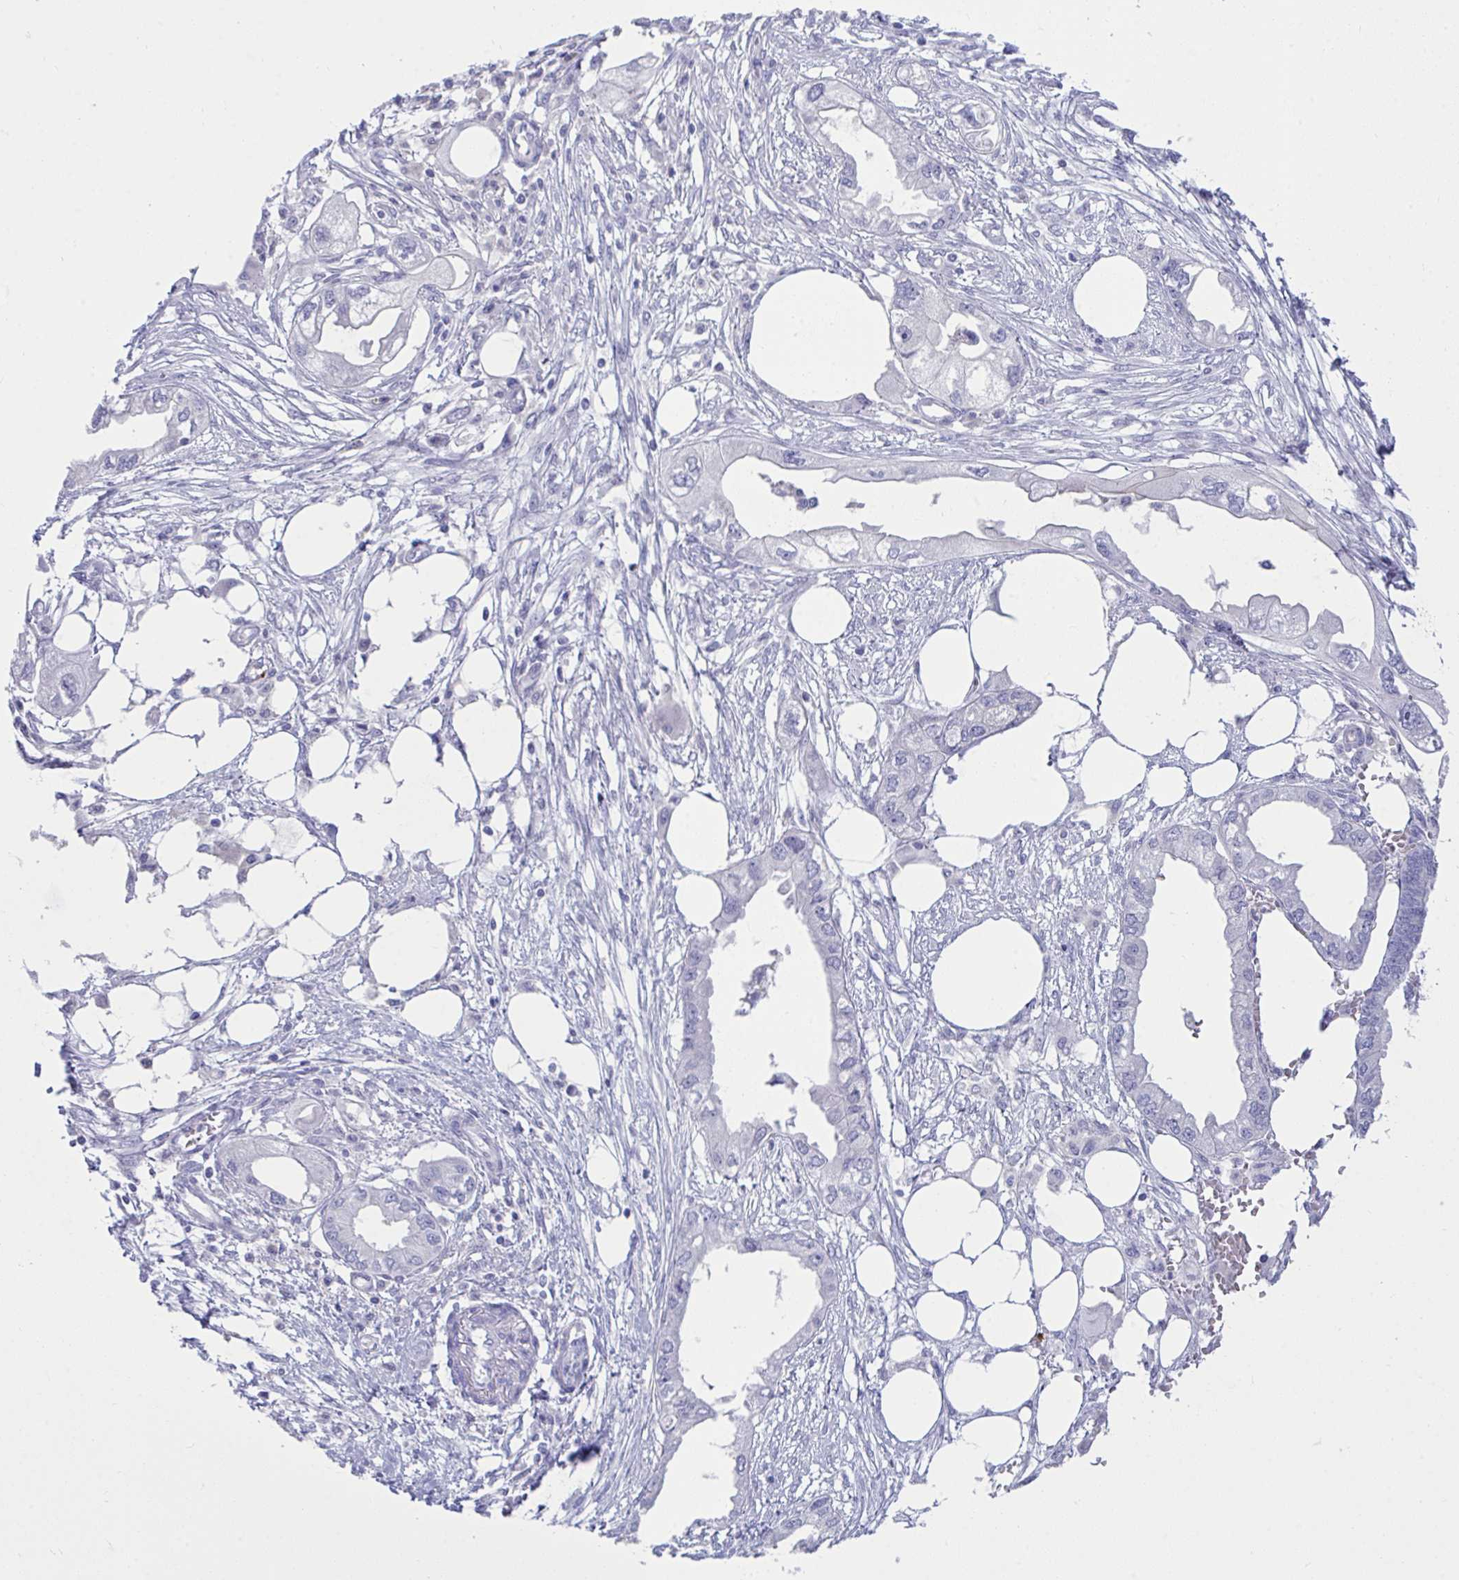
{"staining": {"intensity": "negative", "quantity": "none", "location": "none"}, "tissue": "endometrial cancer", "cell_type": "Tumor cells", "image_type": "cancer", "snomed": [{"axis": "morphology", "description": "Adenocarcinoma, NOS"}, {"axis": "morphology", "description": "Adenocarcinoma, metastatic, NOS"}, {"axis": "topography", "description": "Adipose tissue"}, {"axis": "topography", "description": "Endometrium"}], "caption": "Endometrial adenocarcinoma was stained to show a protein in brown. There is no significant staining in tumor cells.", "gene": "PLEKHH1", "patient": {"sex": "female", "age": 67}}